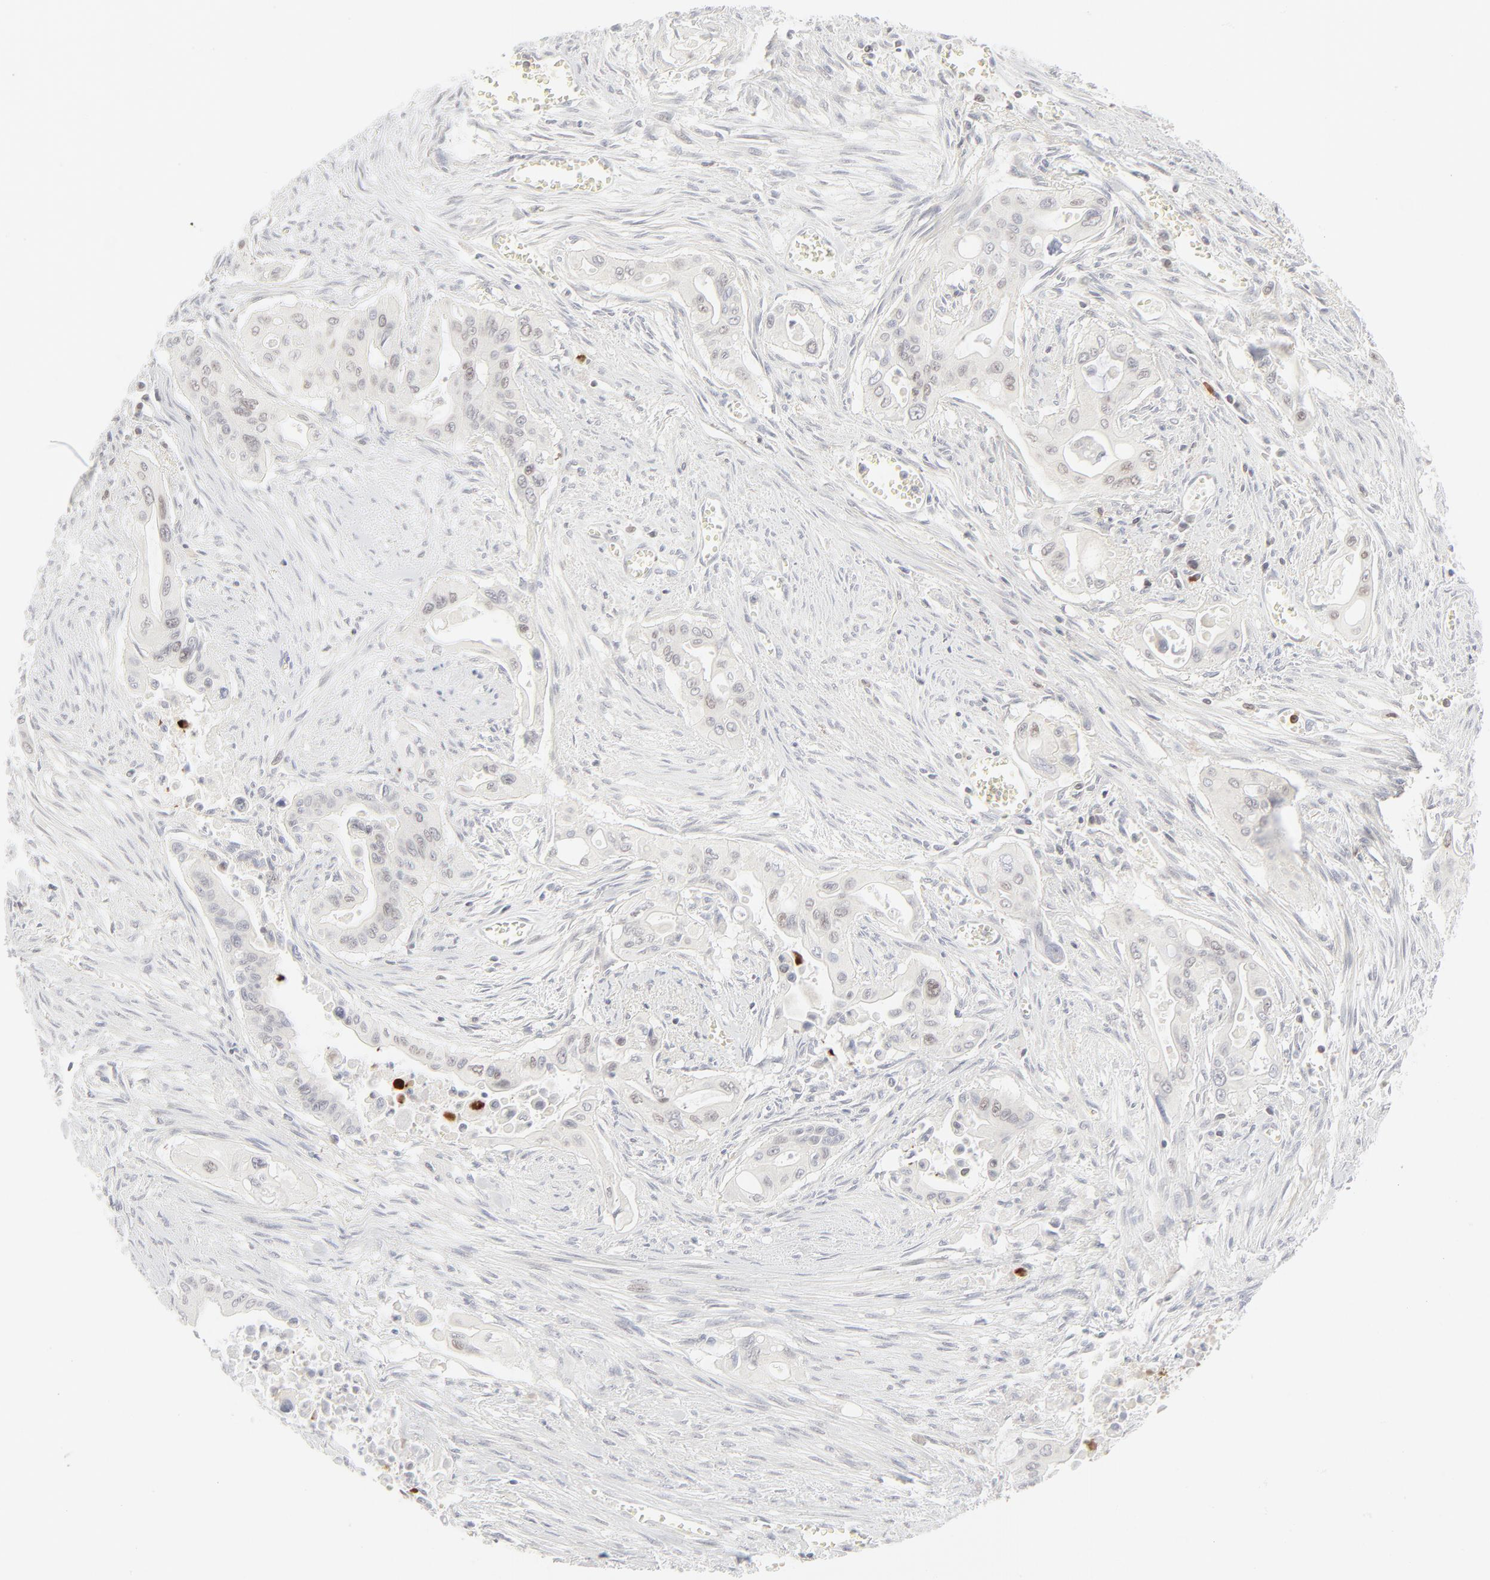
{"staining": {"intensity": "negative", "quantity": "none", "location": "none"}, "tissue": "pancreatic cancer", "cell_type": "Tumor cells", "image_type": "cancer", "snomed": [{"axis": "morphology", "description": "Adenocarcinoma, NOS"}, {"axis": "topography", "description": "Pancreas"}], "caption": "The photomicrograph shows no significant expression in tumor cells of adenocarcinoma (pancreatic).", "gene": "PRKCB", "patient": {"sex": "male", "age": 77}}